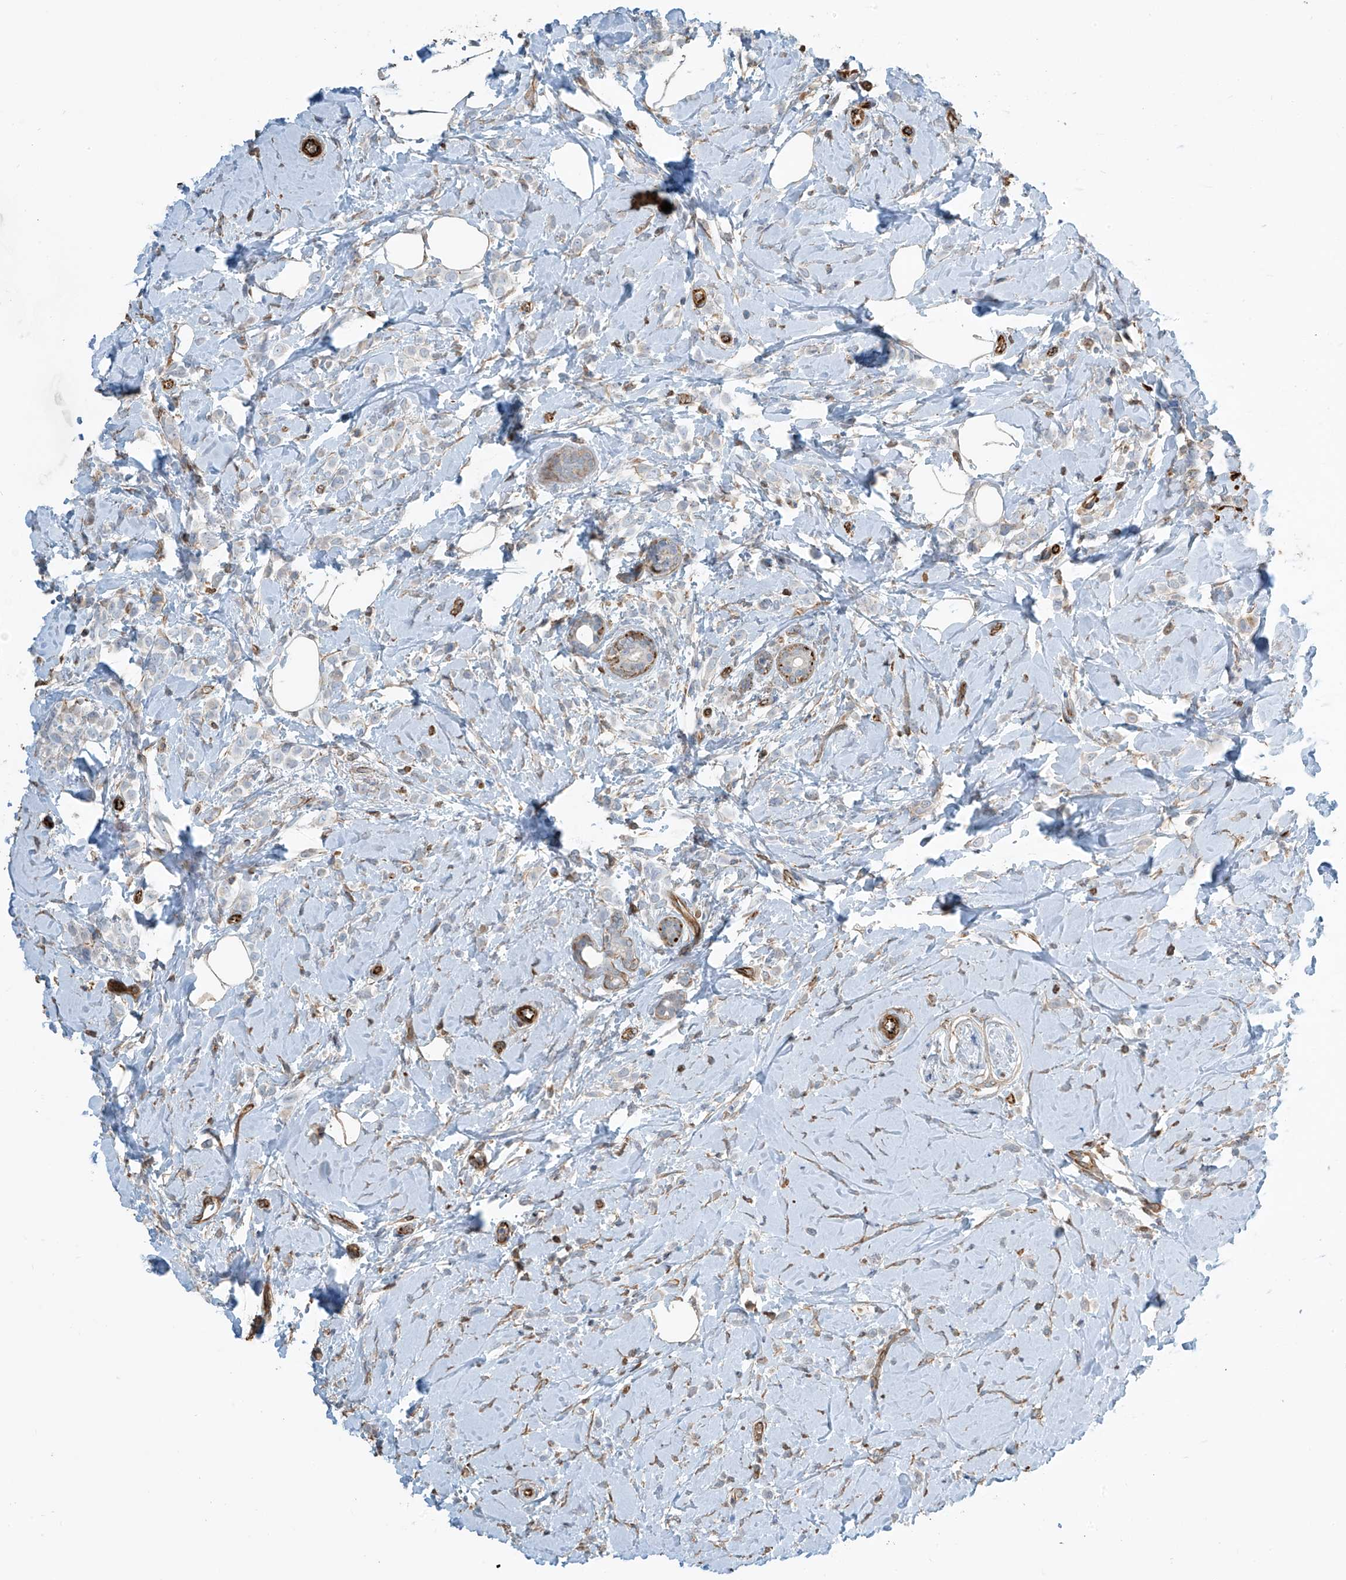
{"staining": {"intensity": "negative", "quantity": "none", "location": "none"}, "tissue": "breast cancer", "cell_type": "Tumor cells", "image_type": "cancer", "snomed": [{"axis": "morphology", "description": "Lobular carcinoma"}, {"axis": "topography", "description": "Breast"}], "caption": "High magnification brightfield microscopy of lobular carcinoma (breast) stained with DAB (3,3'-diaminobenzidine) (brown) and counterstained with hematoxylin (blue): tumor cells show no significant positivity. (Brightfield microscopy of DAB (3,3'-diaminobenzidine) IHC at high magnification).", "gene": "SH3BGRL3", "patient": {"sex": "female", "age": 47}}